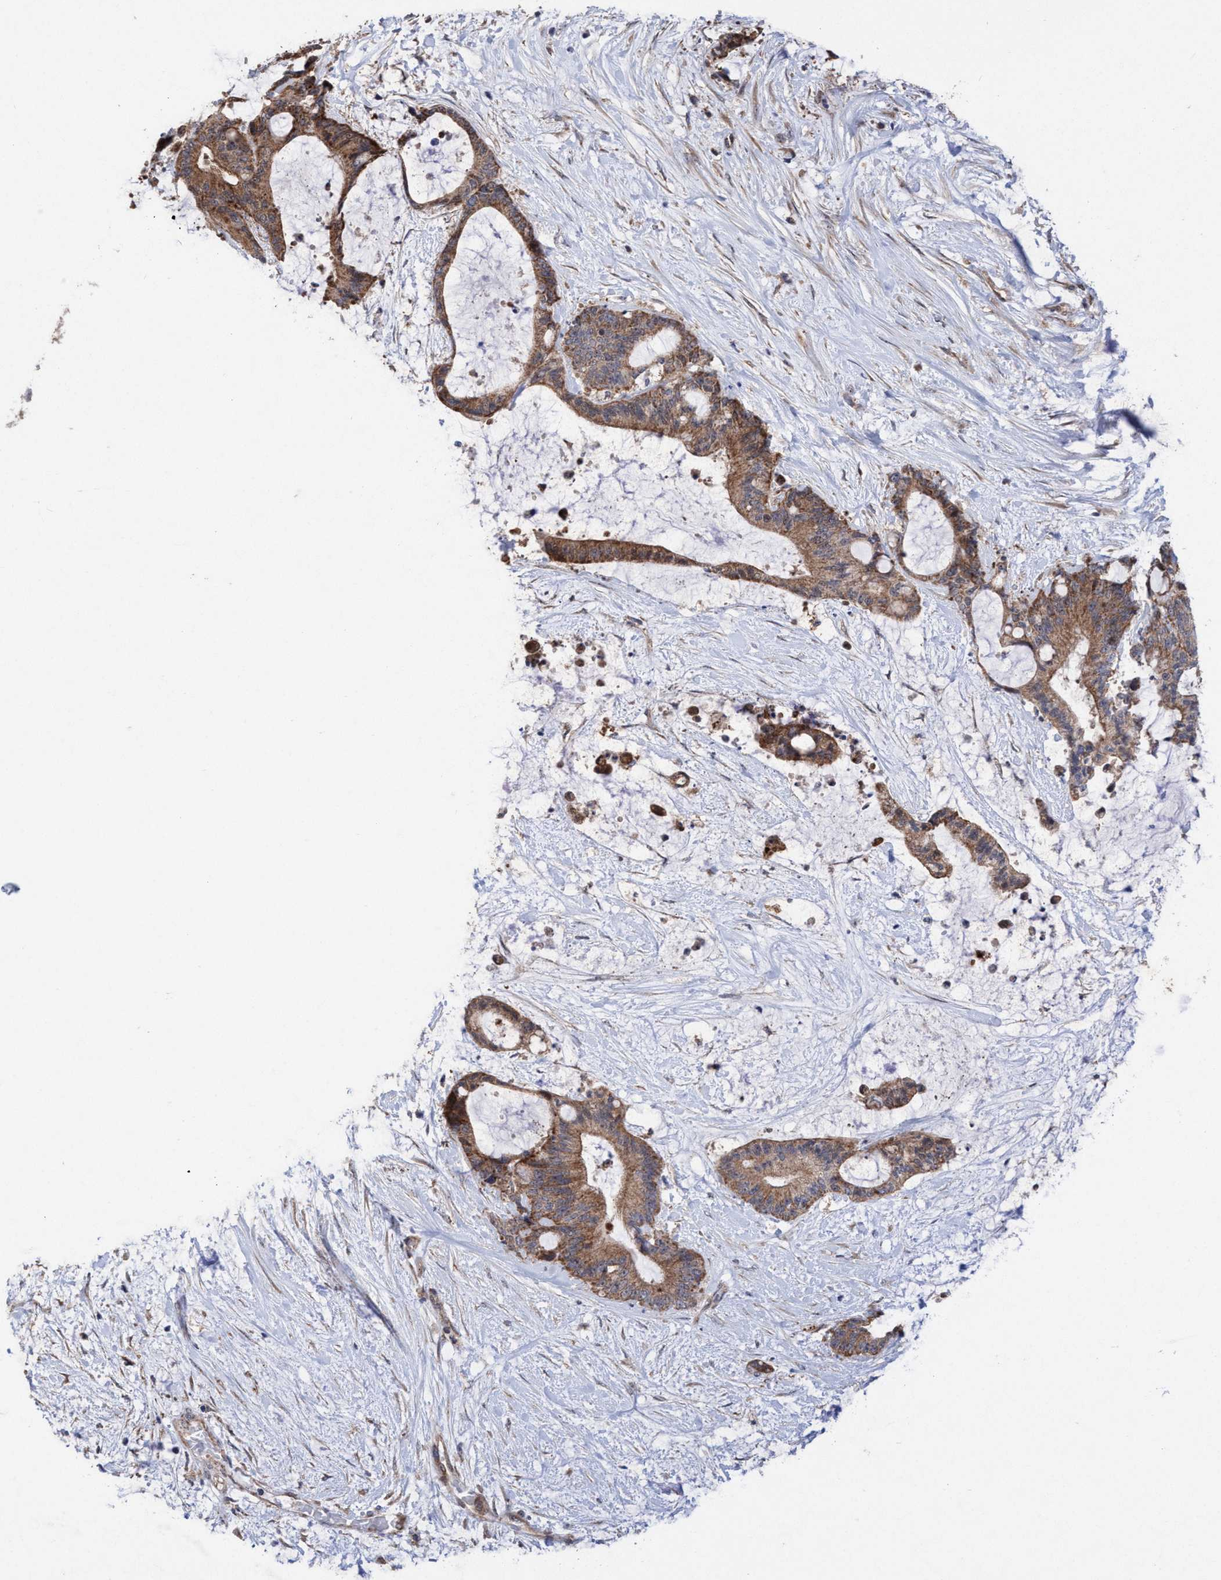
{"staining": {"intensity": "moderate", "quantity": ">75%", "location": "cytoplasmic/membranous"}, "tissue": "liver cancer", "cell_type": "Tumor cells", "image_type": "cancer", "snomed": [{"axis": "morphology", "description": "Cholangiocarcinoma"}, {"axis": "topography", "description": "Liver"}], "caption": "This micrograph shows immunohistochemistry (IHC) staining of human liver cancer, with medium moderate cytoplasmic/membranous expression in about >75% of tumor cells.", "gene": "P2RY14", "patient": {"sex": "female", "age": 73}}